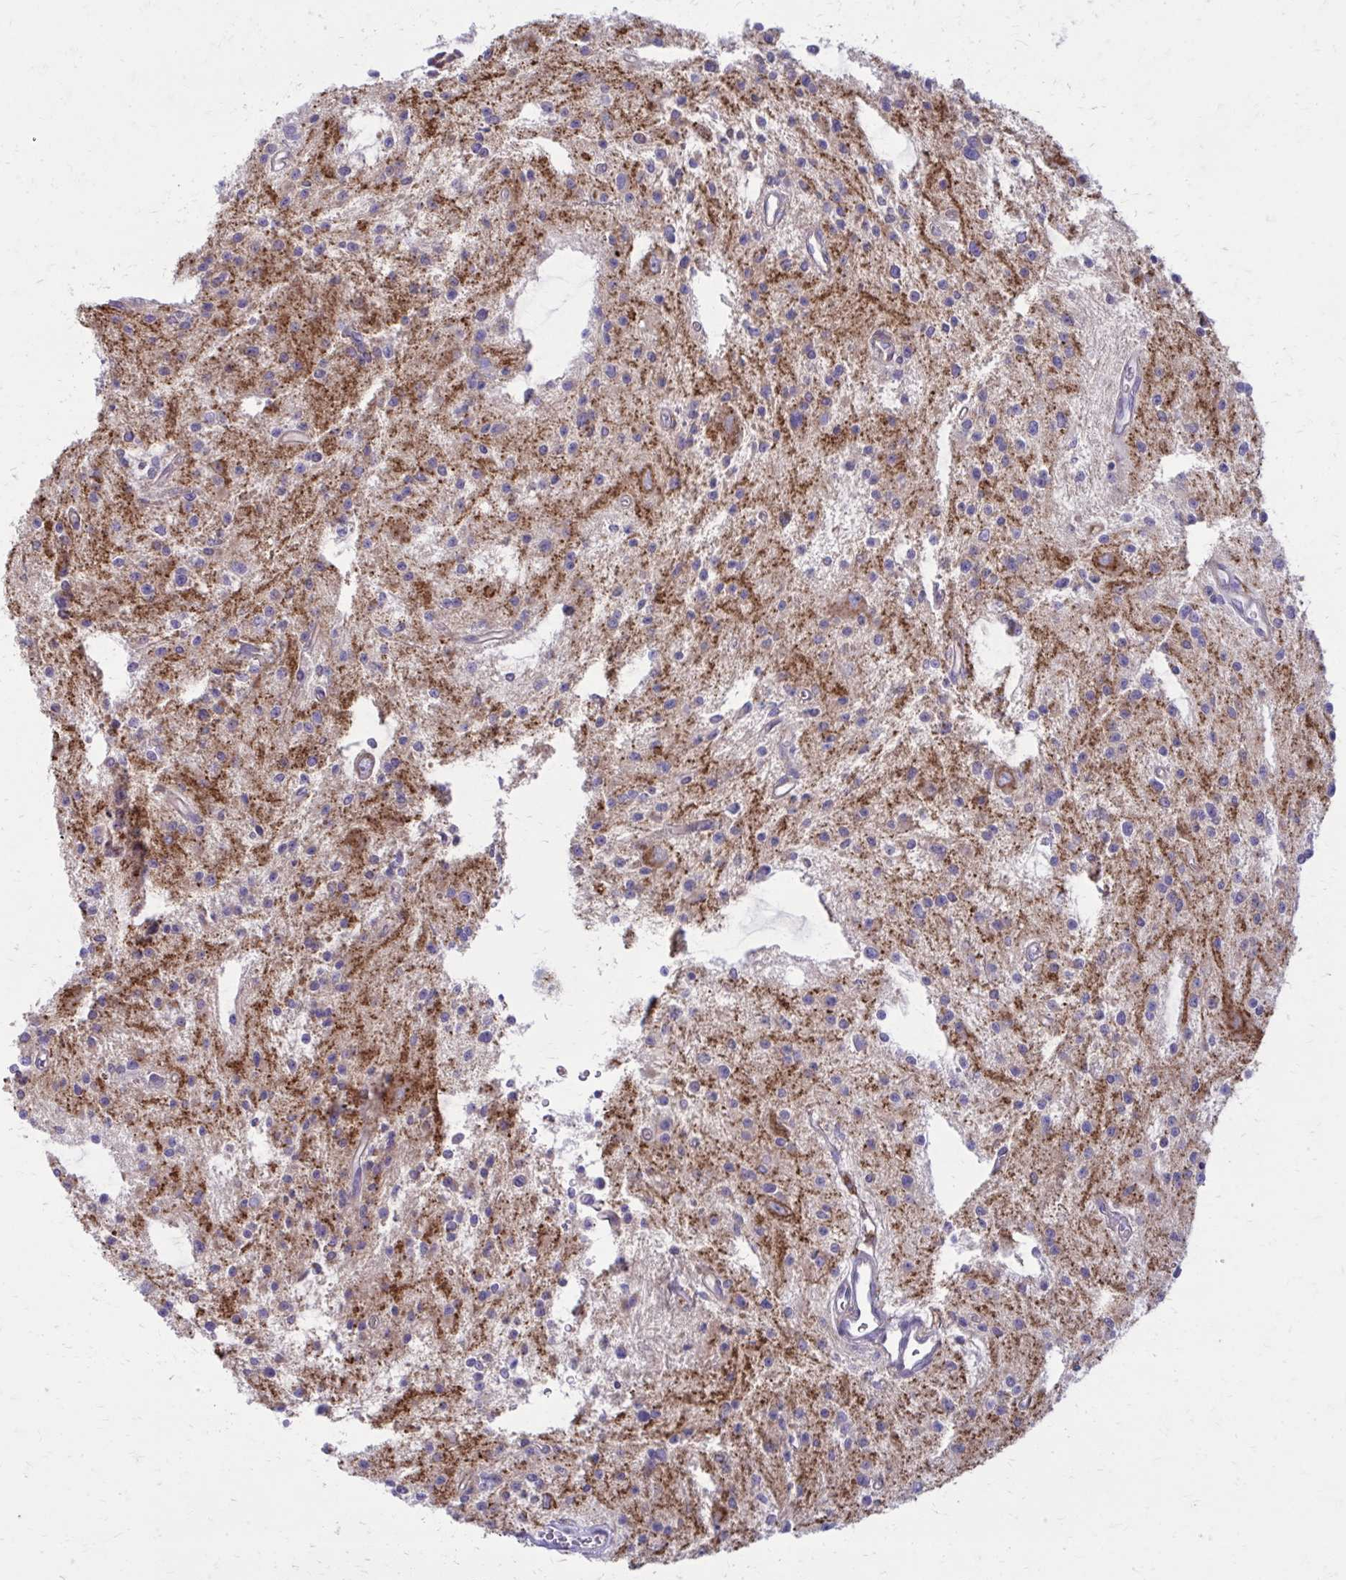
{"staining": {"intensity": "negative", "quantity": "none", "location": "none"}, "tissue": "glioma", "cell_type": "Tumor cells", "image_type": "cancer", "snomed": [{"axis": "morphology", "description": "Glioma, malignant, Low grade"}, {"axis": "topography", "description": "Brain"}], "caption": "Tumor cells show no significant expression in low-grade glioma (malignant). (Brightfield microscopy of DAB immunohistochemistry at high magnification).", "gene": "CLTA", "patient": {"sex": "male", "age": 43}}